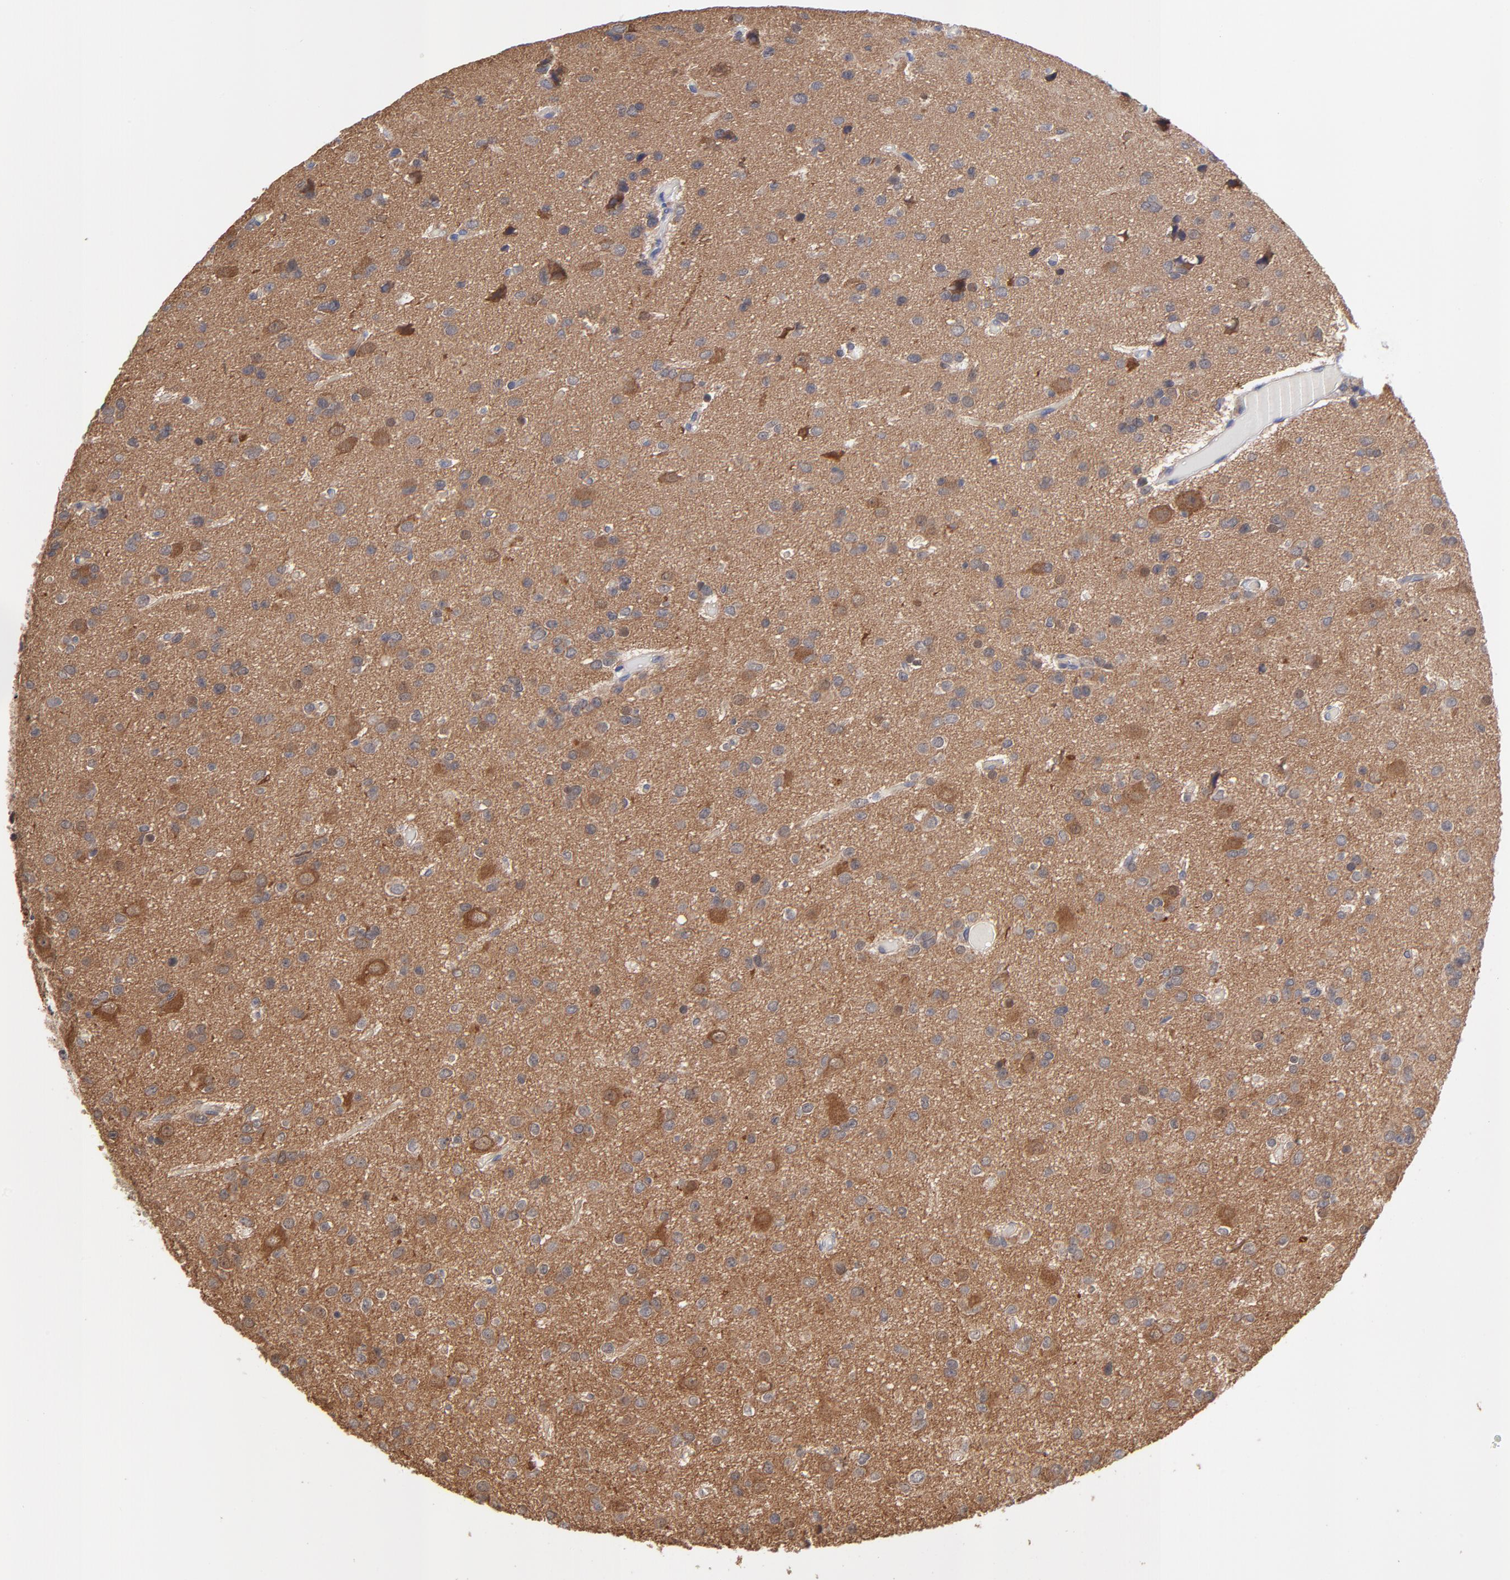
{"staining": {"intensity": "moderate", "quantity": "25%-75%", "location": "cytoplasmic/membranous"}, "tissue": "glioma", "cell_type": "Tumor cells", "image_type": "cancer", "snomed": [{"axis": "morphology", "description": "Glioma, malignant, Low grade"}, {"axis": "topography", "description": "Brain"}], "caption": "IHC (DAB) staining of malignant low-grade glioma exhibits moderate cytoplasmic/membranous protein expression in about 25%-75% of tumor cells.", "gene": "PCMT1", "patient": {"sex": "male", "age": 42}}